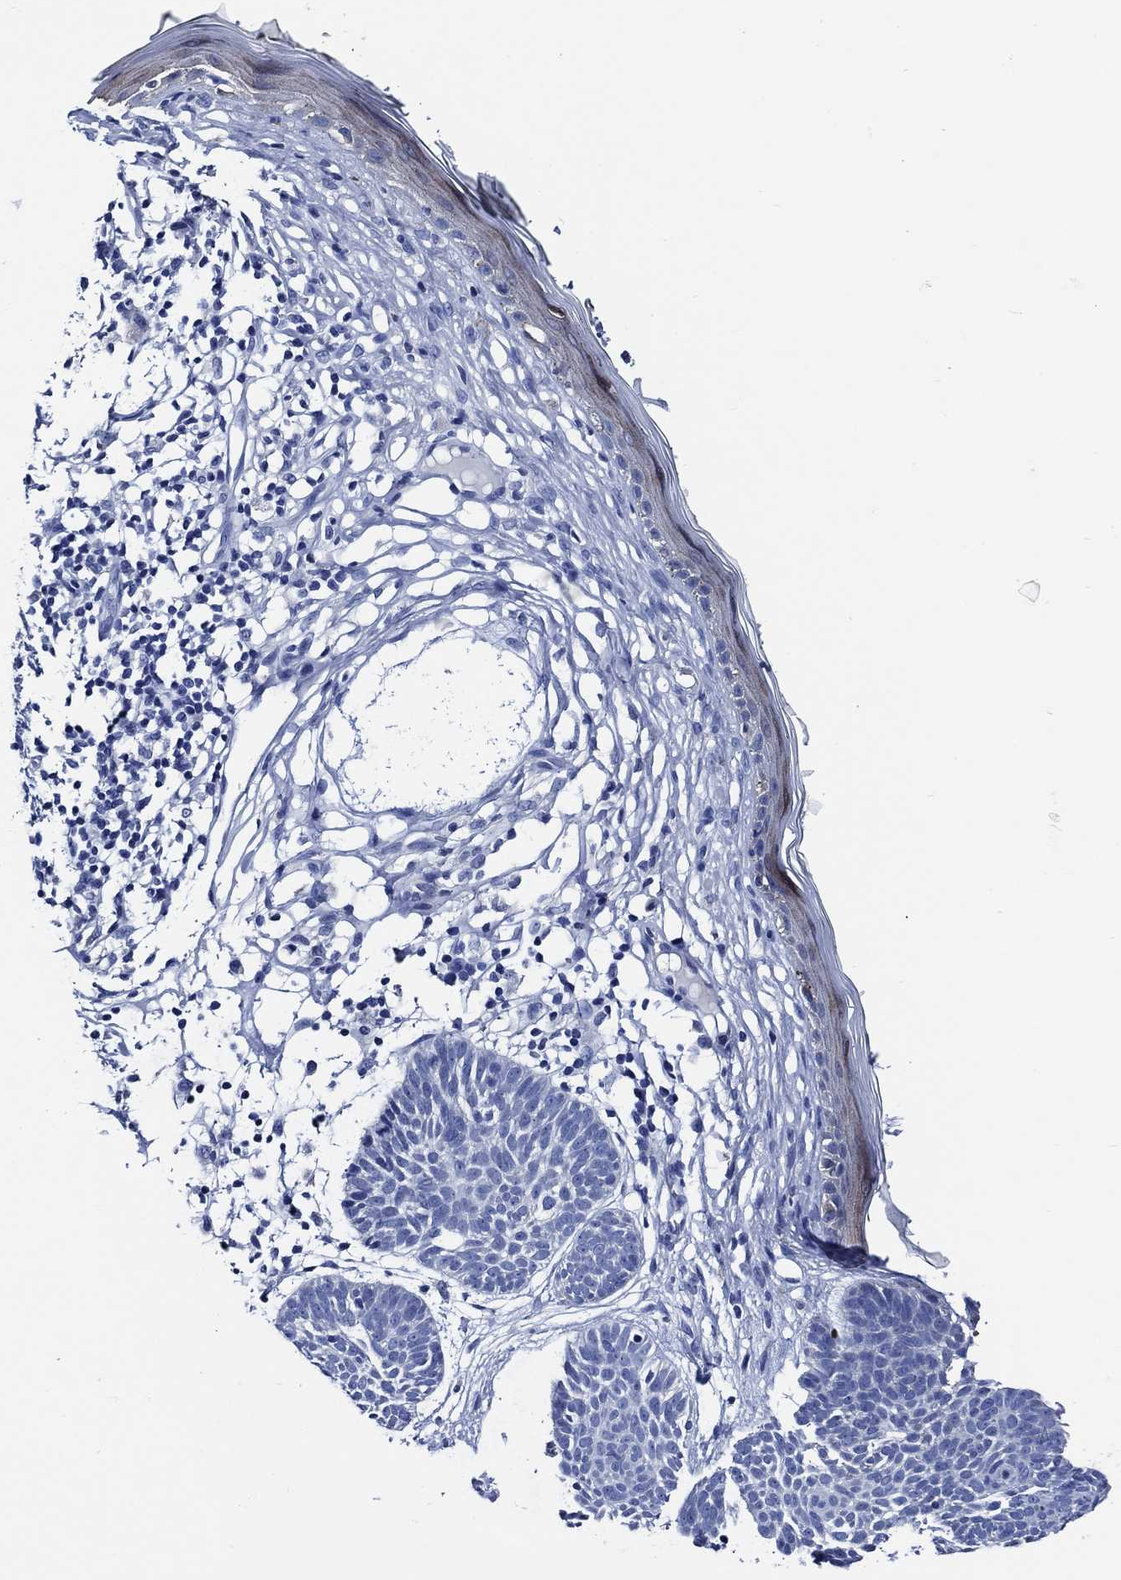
{"staining": {"intensity": "negative", "quantity": "none", "location": "none"}, "tissue": "skin cancer", "cell_type": "Tumor cells", "image_type": "cancer", "snomed": [{"axis": "morphology", "description": "Basal cell carcinoma"}, {"axis": "topography", "description": "Skin"}], "caption": "Skin basal cell carcinoma stained for a protein using immunohistochemistry shows no staining tumor cells.", "gene": "WDR62", "patient": {"sex": "male", "age": 85}}